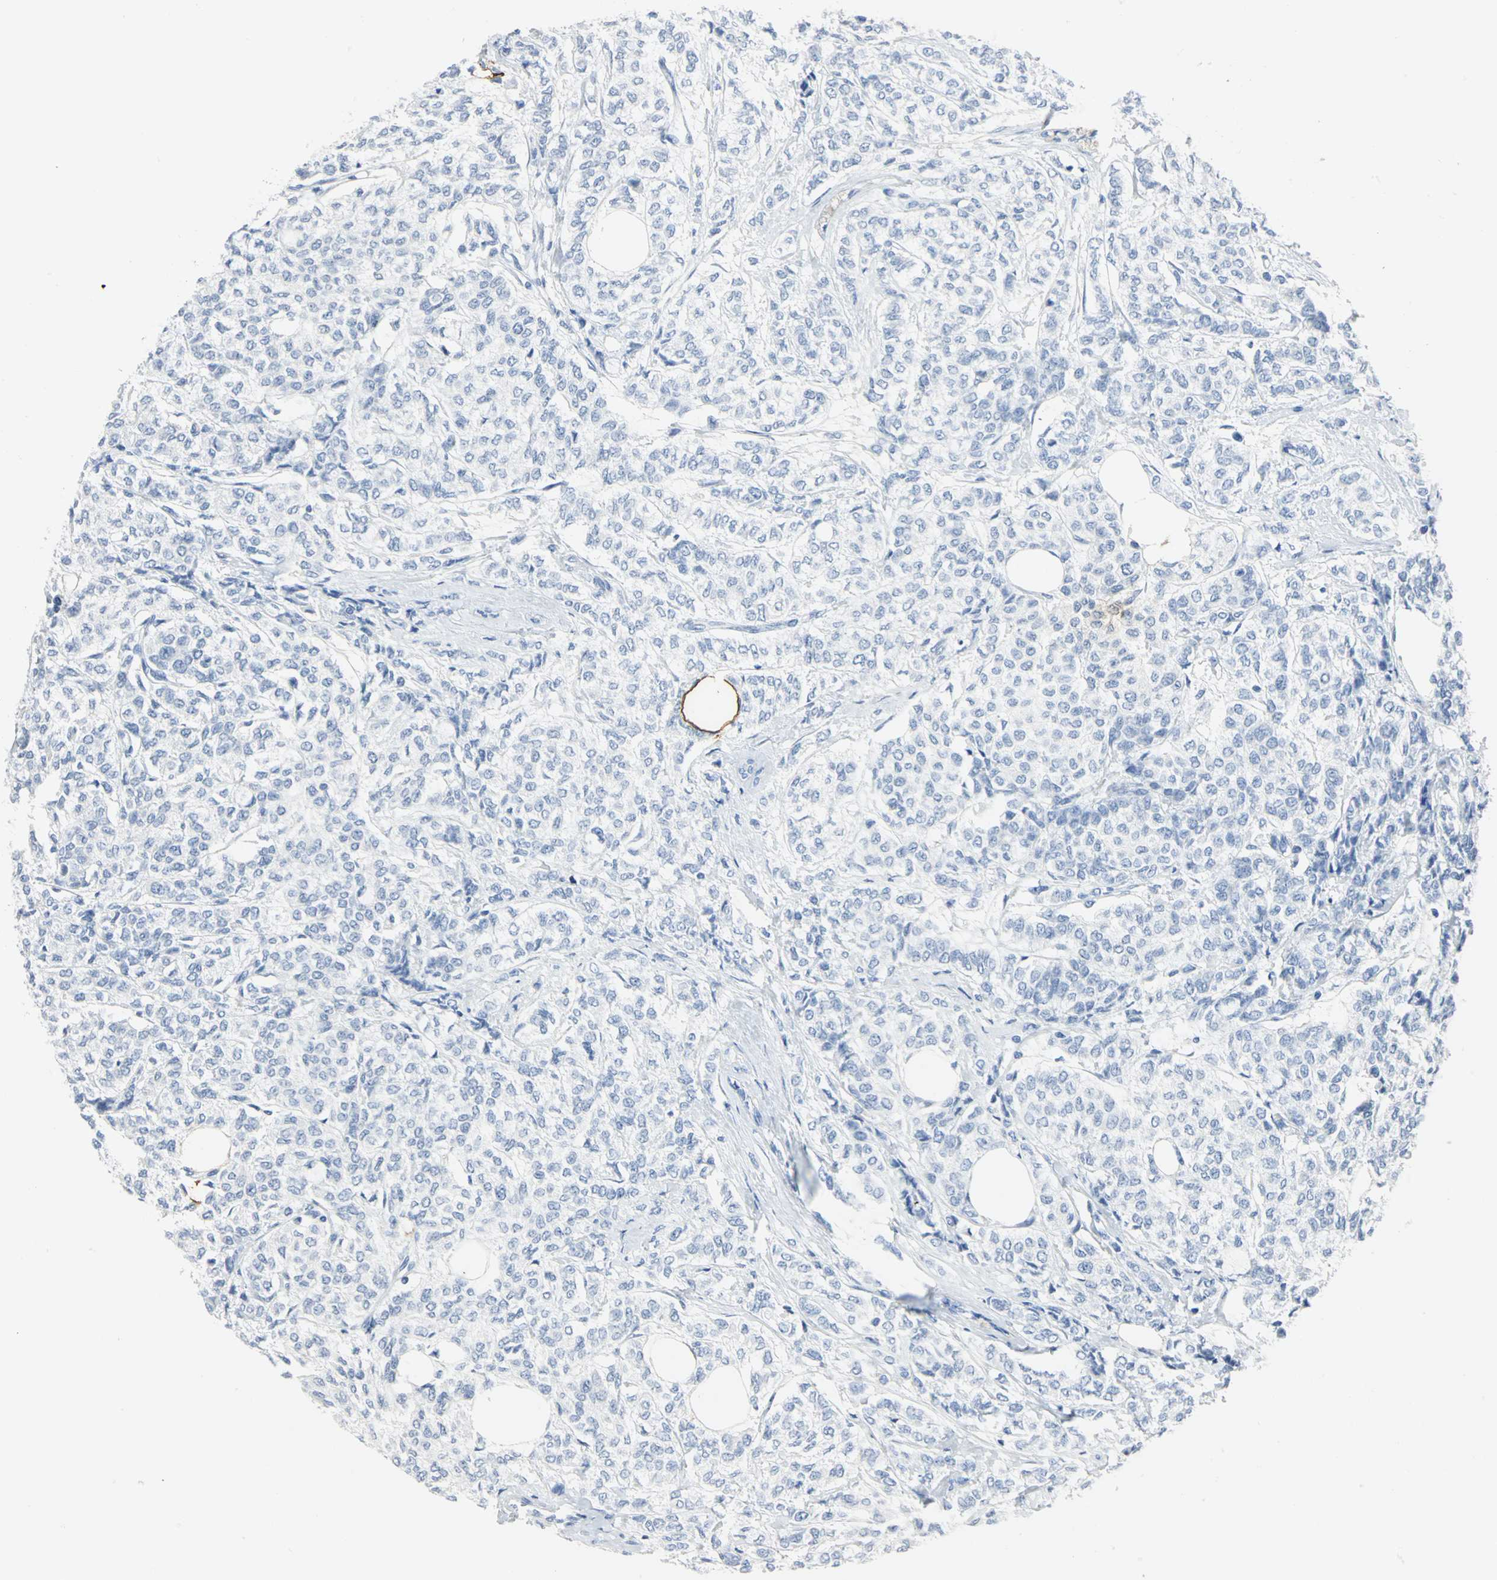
{"staining": {"intensity": "negative", "quantity": "none", "location": "none"}, "tissue": "breast cancer", "cell_type": "Tumor cells", "image_type": "cancer", "snomed": [{"axis": "morphology", "description": "Lobular carcinoma"}, {"axis": "topography", "description": "Breast"}], "caption": "Human breast cancer stained for a protein using IHC shows no expression in tumor cells.", "gene": "CA3", "patient": {"sex": "female", "age": 60}}